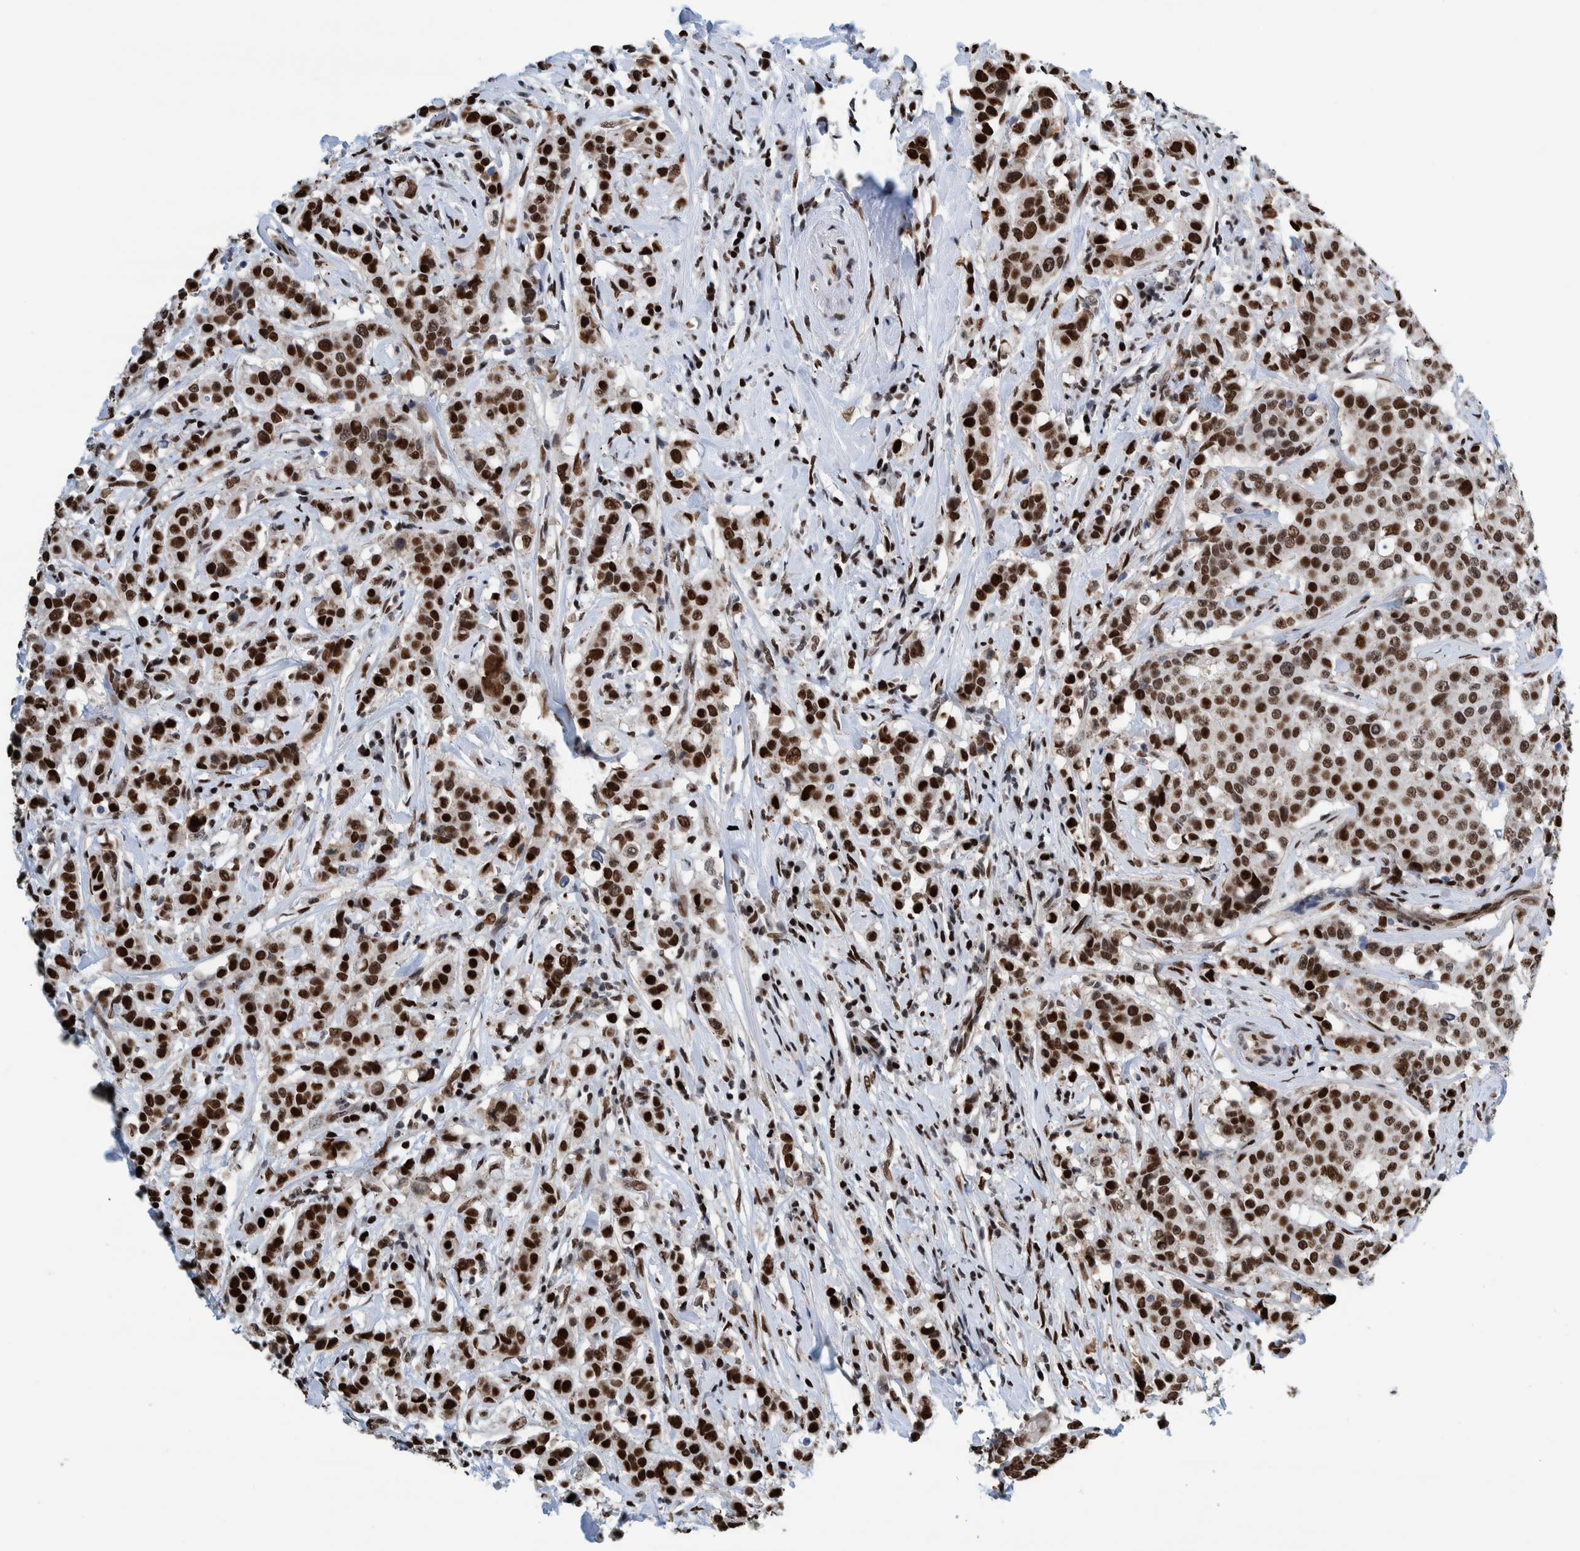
{"staining": {"intensity": "strong", "quantity": ">75%", "location": "nuclear"}, "tissue": "breast cancer", "cell_type": "Tumor cells", "image_type": "cancer", "snomed": [{"axis": "morphology", "description": "Duct carcinoma"}, {"axis": "topography", "description": "Breast"}], "caption": "Strong nuclear protein expression is appreciated in approximately >75% of tumor cells in breast cancer (intraductal carcinoma).", "gene": "HEATR9", "patient": {"sex": "female", "age": 27}}